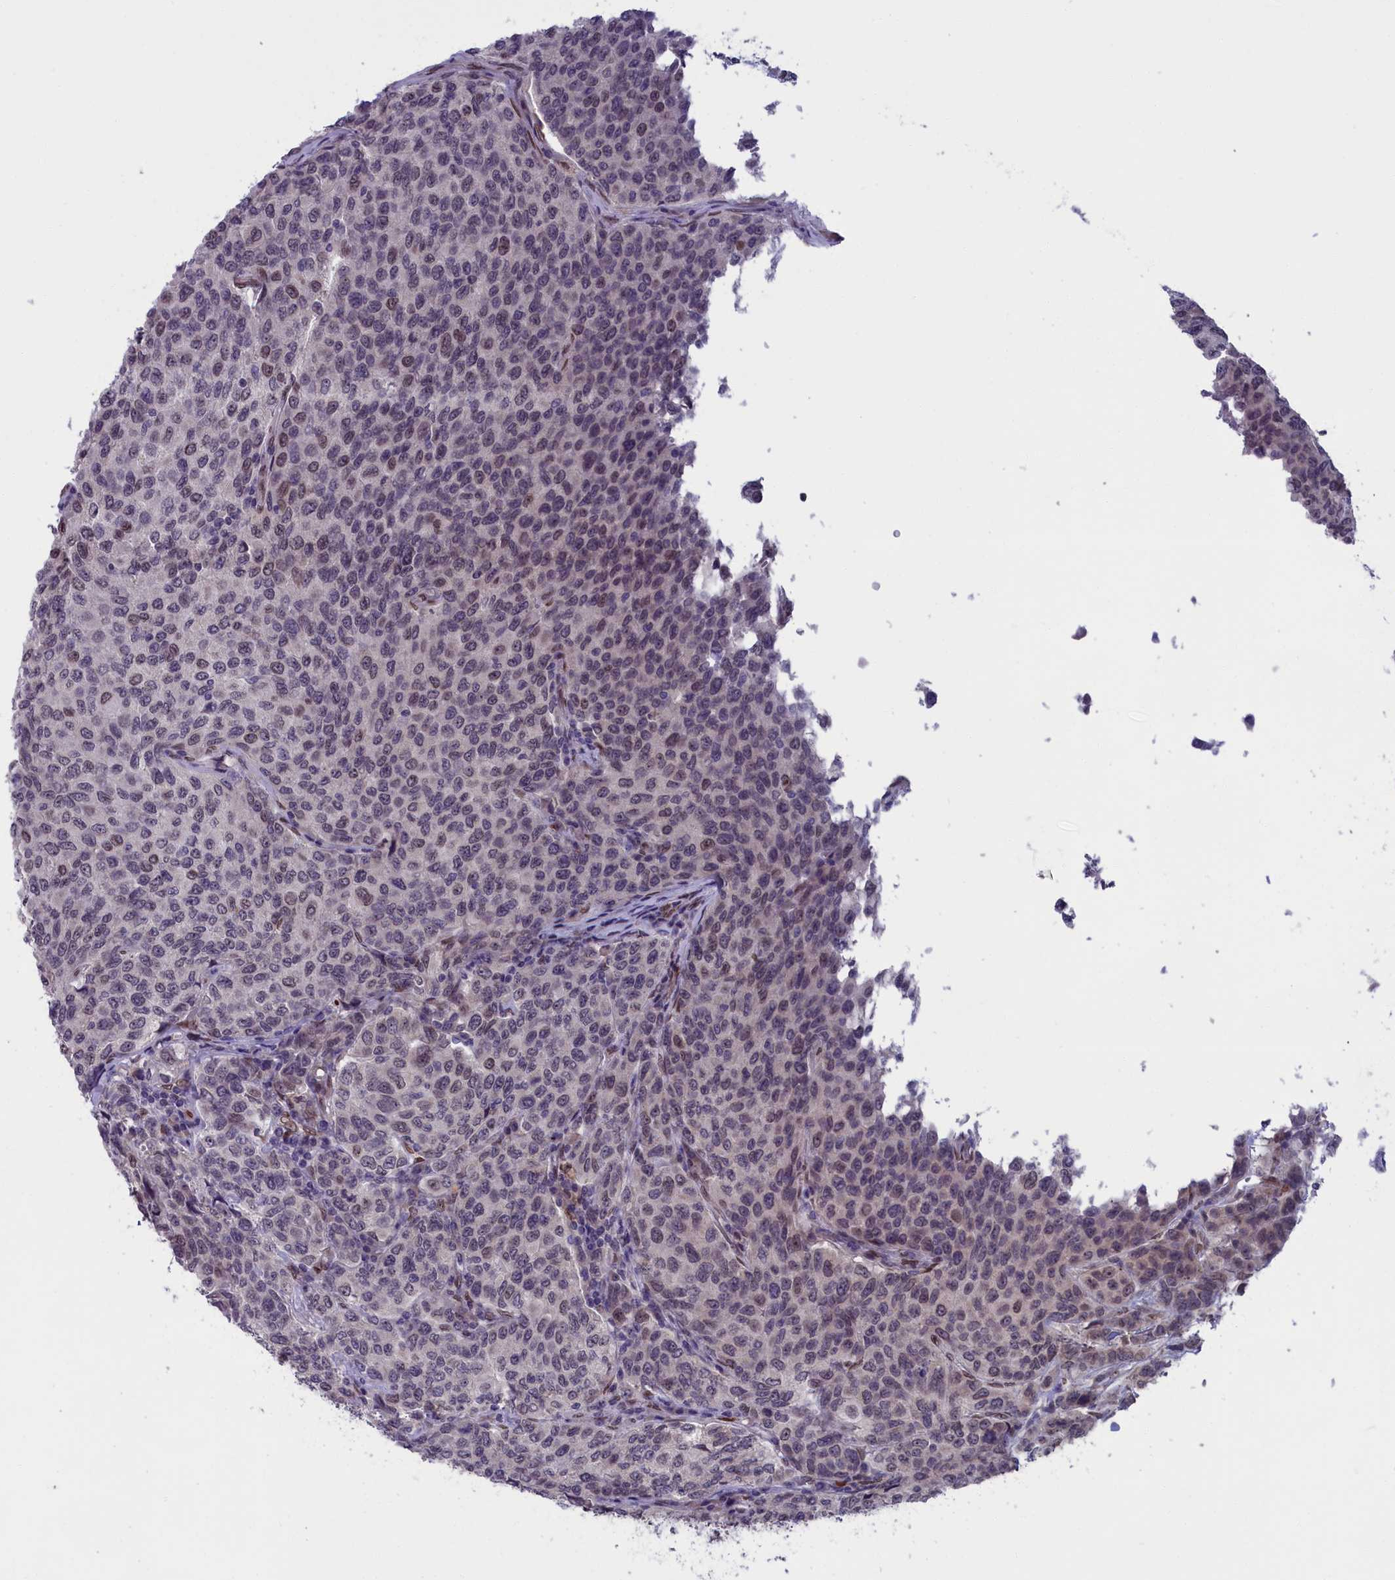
{"staining": {"intensity": "weak", "quantity": "<25%", "location": "nuclear"}, "tissue": "breast cancer", "cell_type": "Tumor cells", "image_type": "cancer", "snomed": [{"axis": "morphology", "description": "Duct carcinoma"}, {"axis": "topography", "description": "Breast"}], "caption": "IHC histopathology image of neoplastic tissue: breast cancer stained with DAB reveals no significant protein positivity in tumor cells. The staining was performed using DAB to visualize the protein expression in brown, while the nuclei were stained in blue with hematoxylin (Magnification: 20x).", "gene": "GPSM1", "patient": {"sex": "female", "age": 55}}